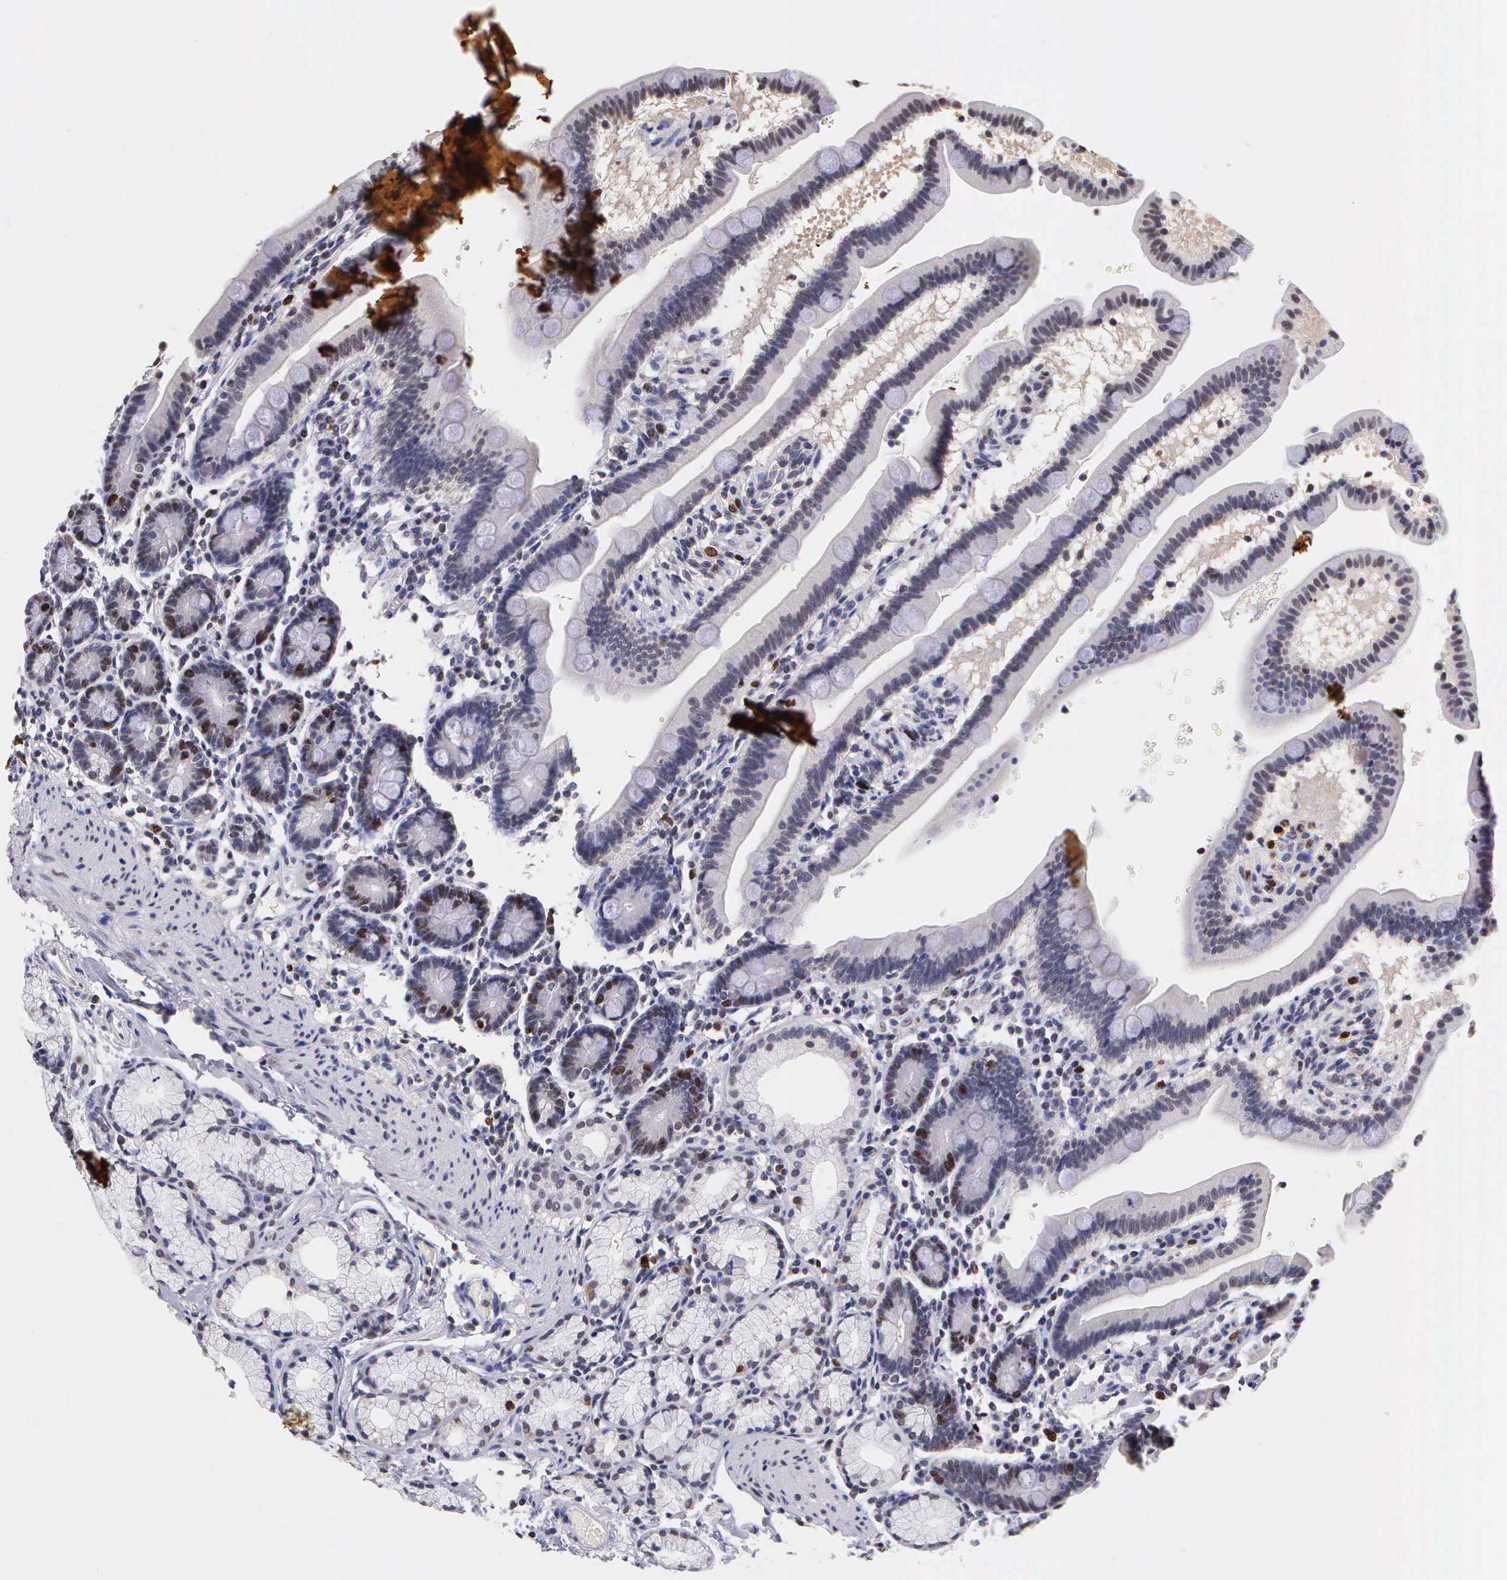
{"staining": {"intensity": "moderate", "quantity": "<25%", "location": "nuclear"}, "tissue": "duodenum", "cell_type": "Glandular cells", "image_type": "normal", "snomed": [{"axis": "morphology", "description": "Normal tissue, NOS"}, {"axis": "topography", "description": "Duodenum"}], "caption": "This histopathology image displays immunohistochemistry (IHC) staining of normal human duodenum, with low moderate nuclear staining in about <25% of glandular cells.", "gene": "MKI67", "patient": {"sex": "female", "age": 77}}